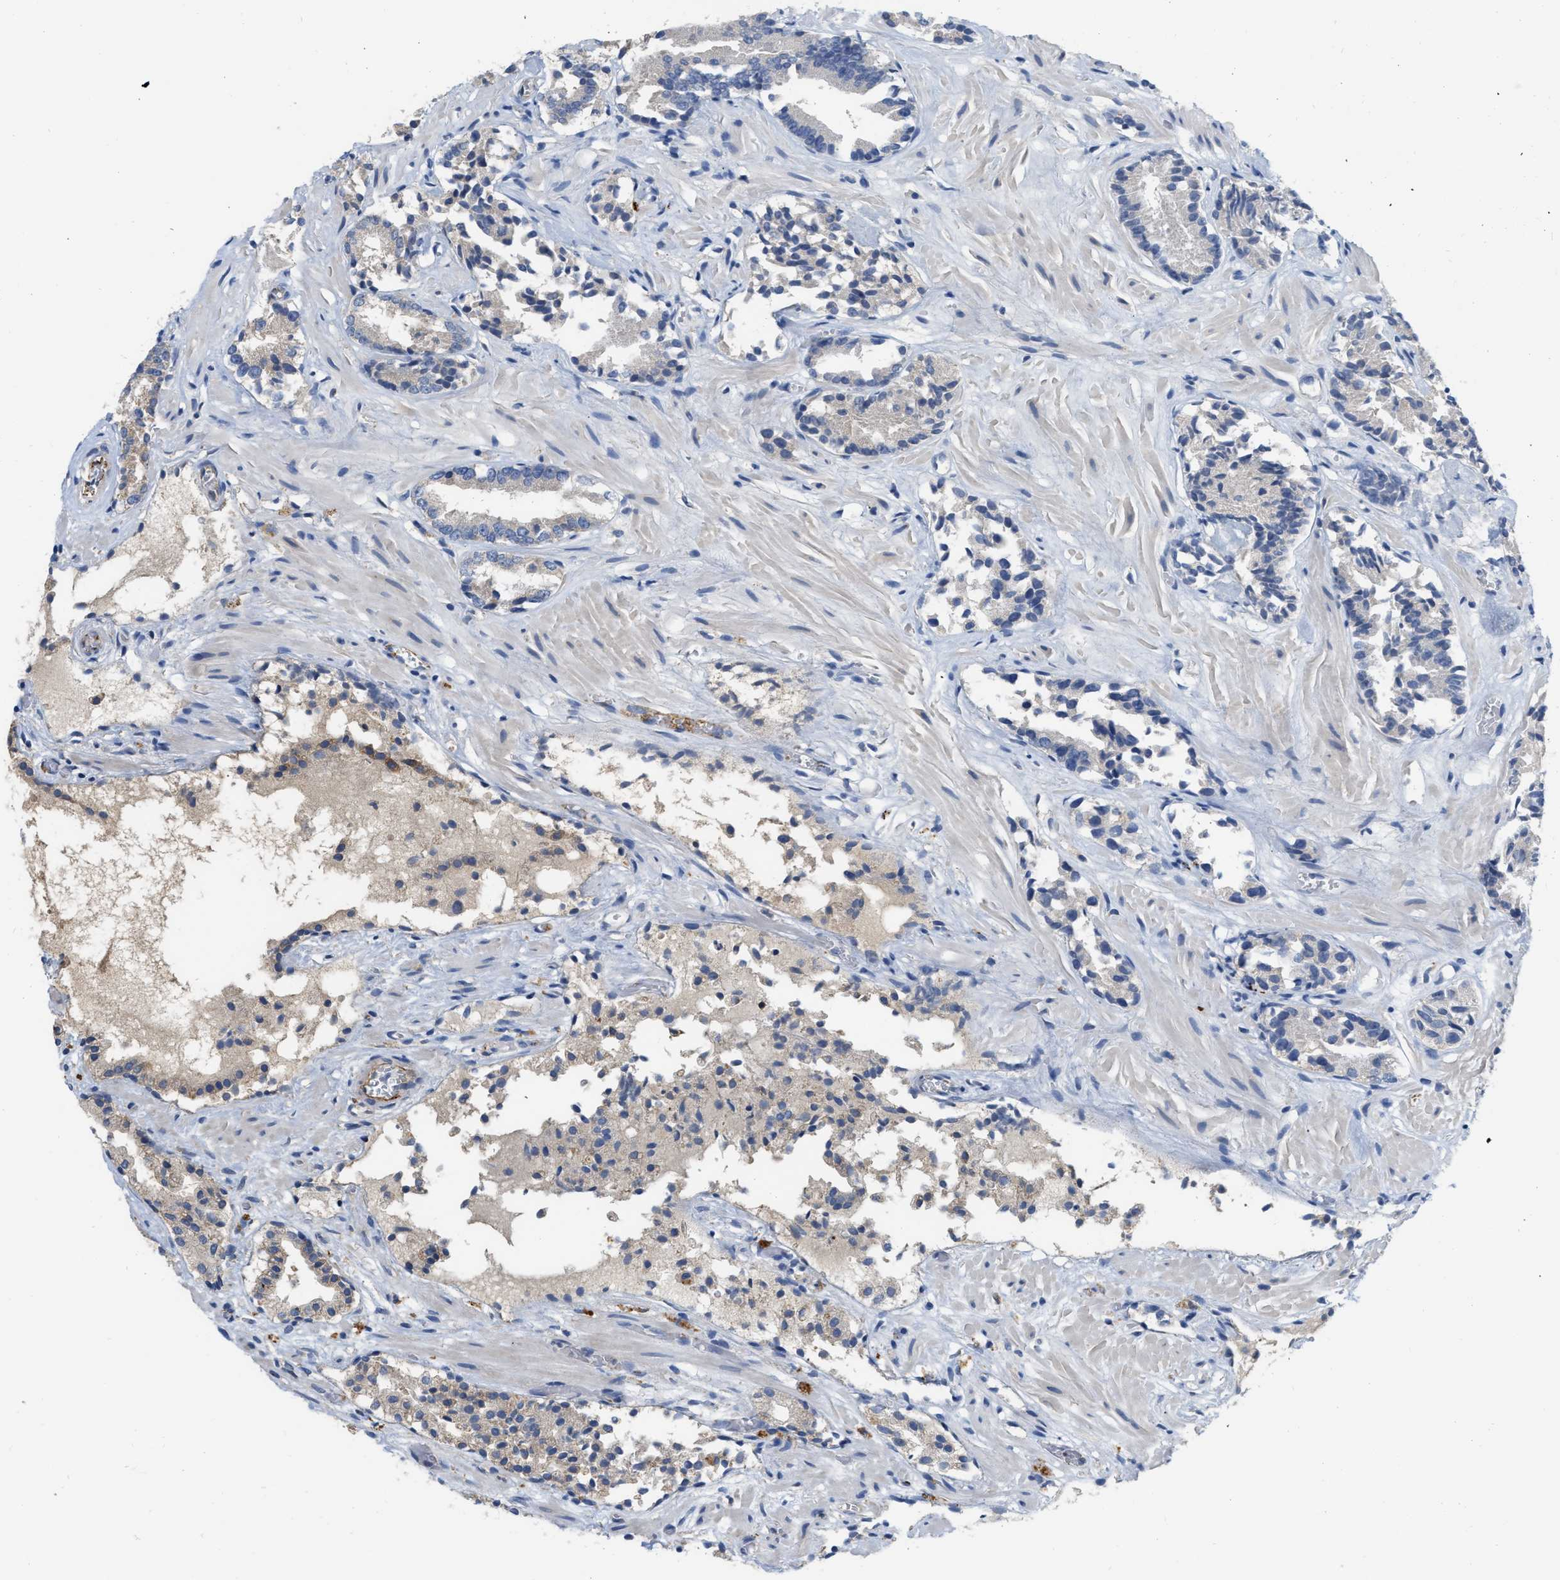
{"staining": {"intensity": "negative", "quantity": "none", "location": "none"}, "tissue": "prostate cancer", "cell_type": "Tumor cells", "image_type": "cancer", "snomed": [{"axis": "morphology", "description": "Adenocarcinoma, Low grade"}, {"axis": "topography", "description": "Prostate"}], "caption": "Immunohistochemical staining of prostate cancer (adenocarcinoma (low-grade)) shows no significant positivity in tumor cells.", "gene": "NAPEPLD", "patient": {"sex": "male", "age": 51}}